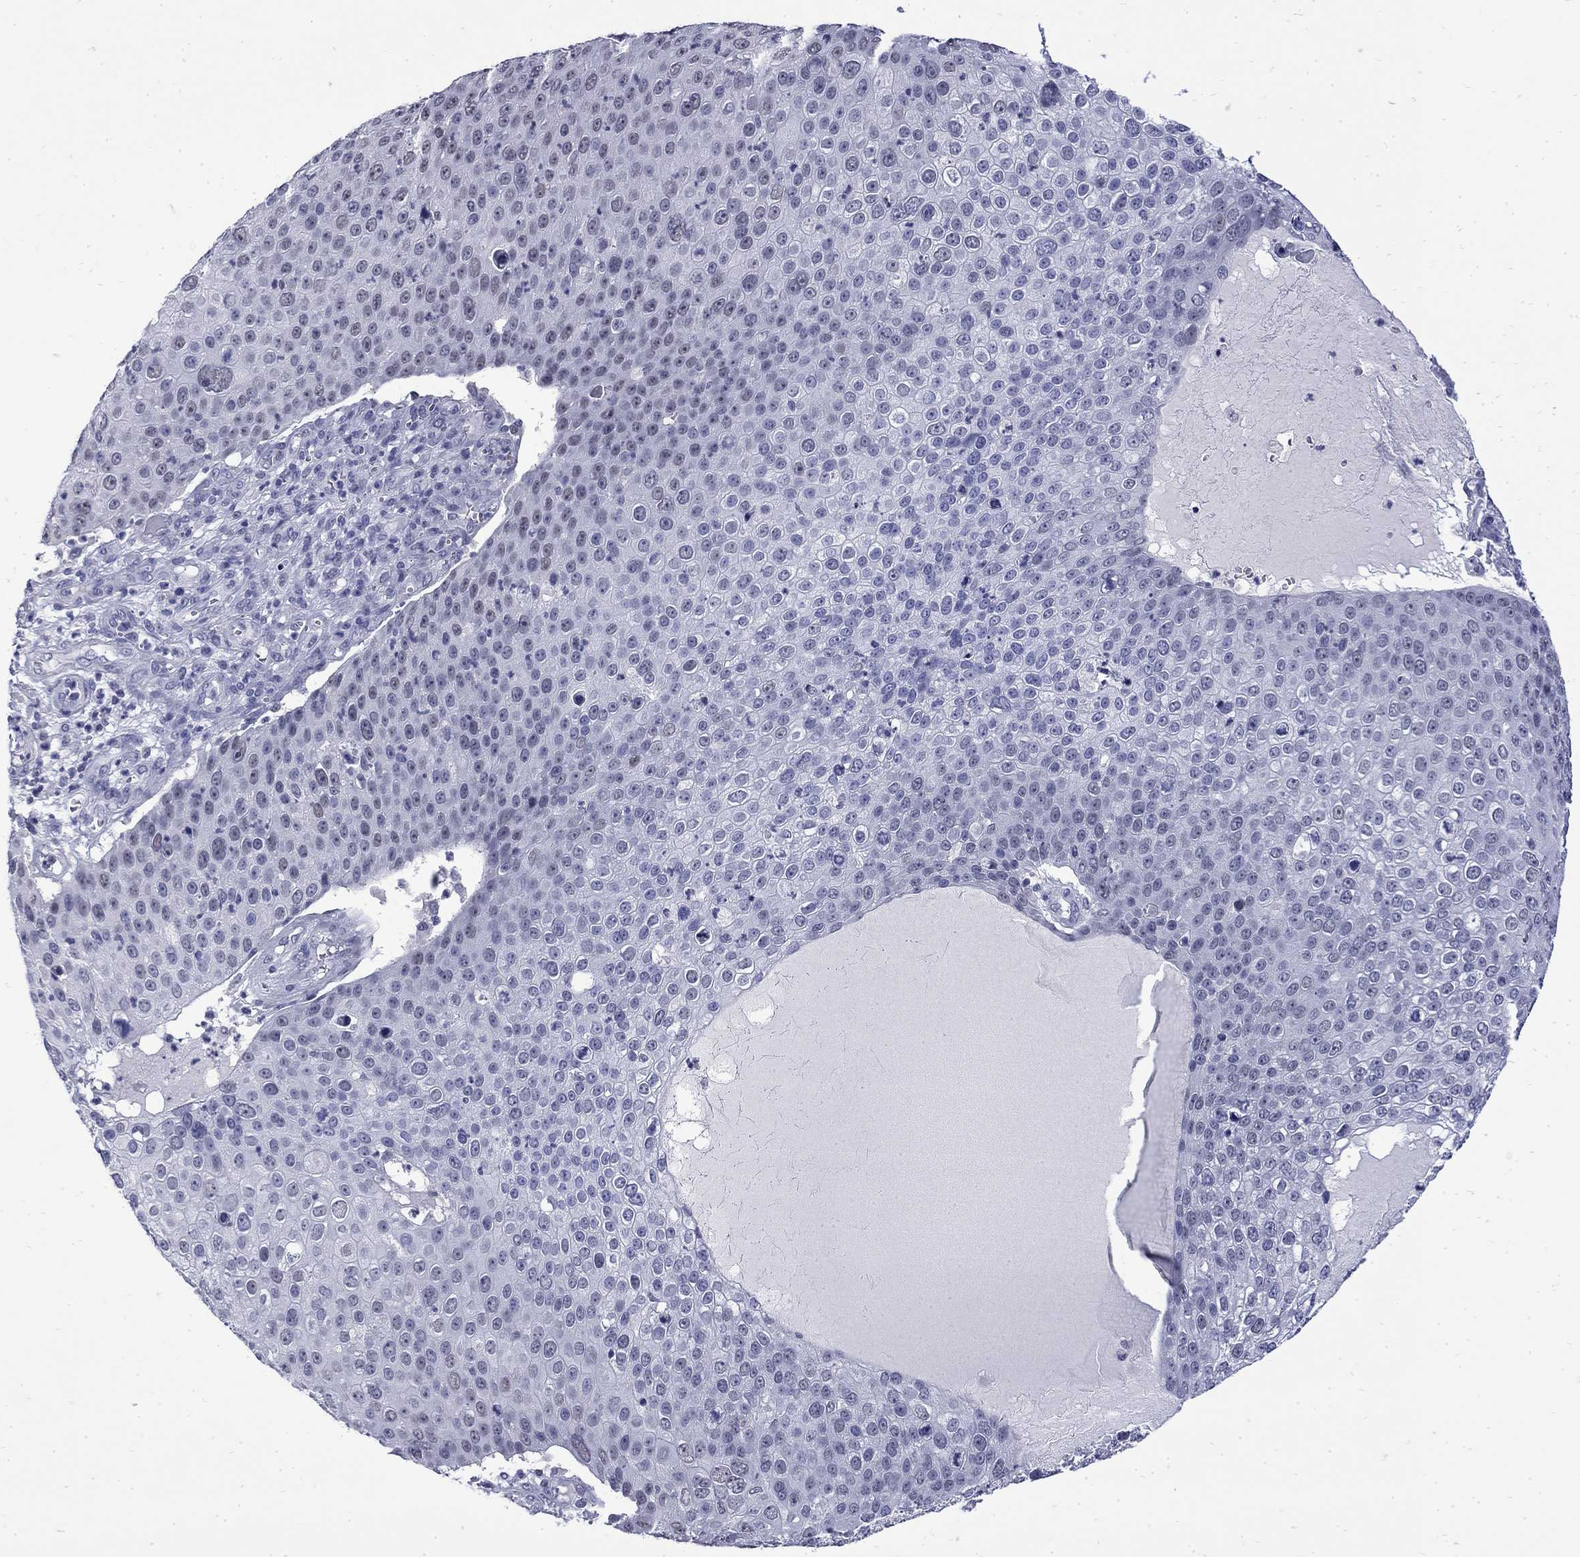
{"staining": {"intensity": "negative", "quantity": "none", "location": "none"}, "tissue": "skin cancer", "cell_type": "Tumor cells", "image_type": "cancer", "snomed": [{"axis": "morphology", "description": "Squamous cell carcinoma, NOS"}, {"axis": "topography", "description": "Skin"}], "caption": "High magnification brightfield microscopy of squamous cell carcinoma (skin) stained with DAB (3,3'-diaminobenzidine) (brown) and counterstained with hematoxylin (blue): tumor cells show no significant expression. (IHC, brightfield microscopy, high magnification).", "gene": "MGARP", "patient": {"sex": "male", "age": 71}}